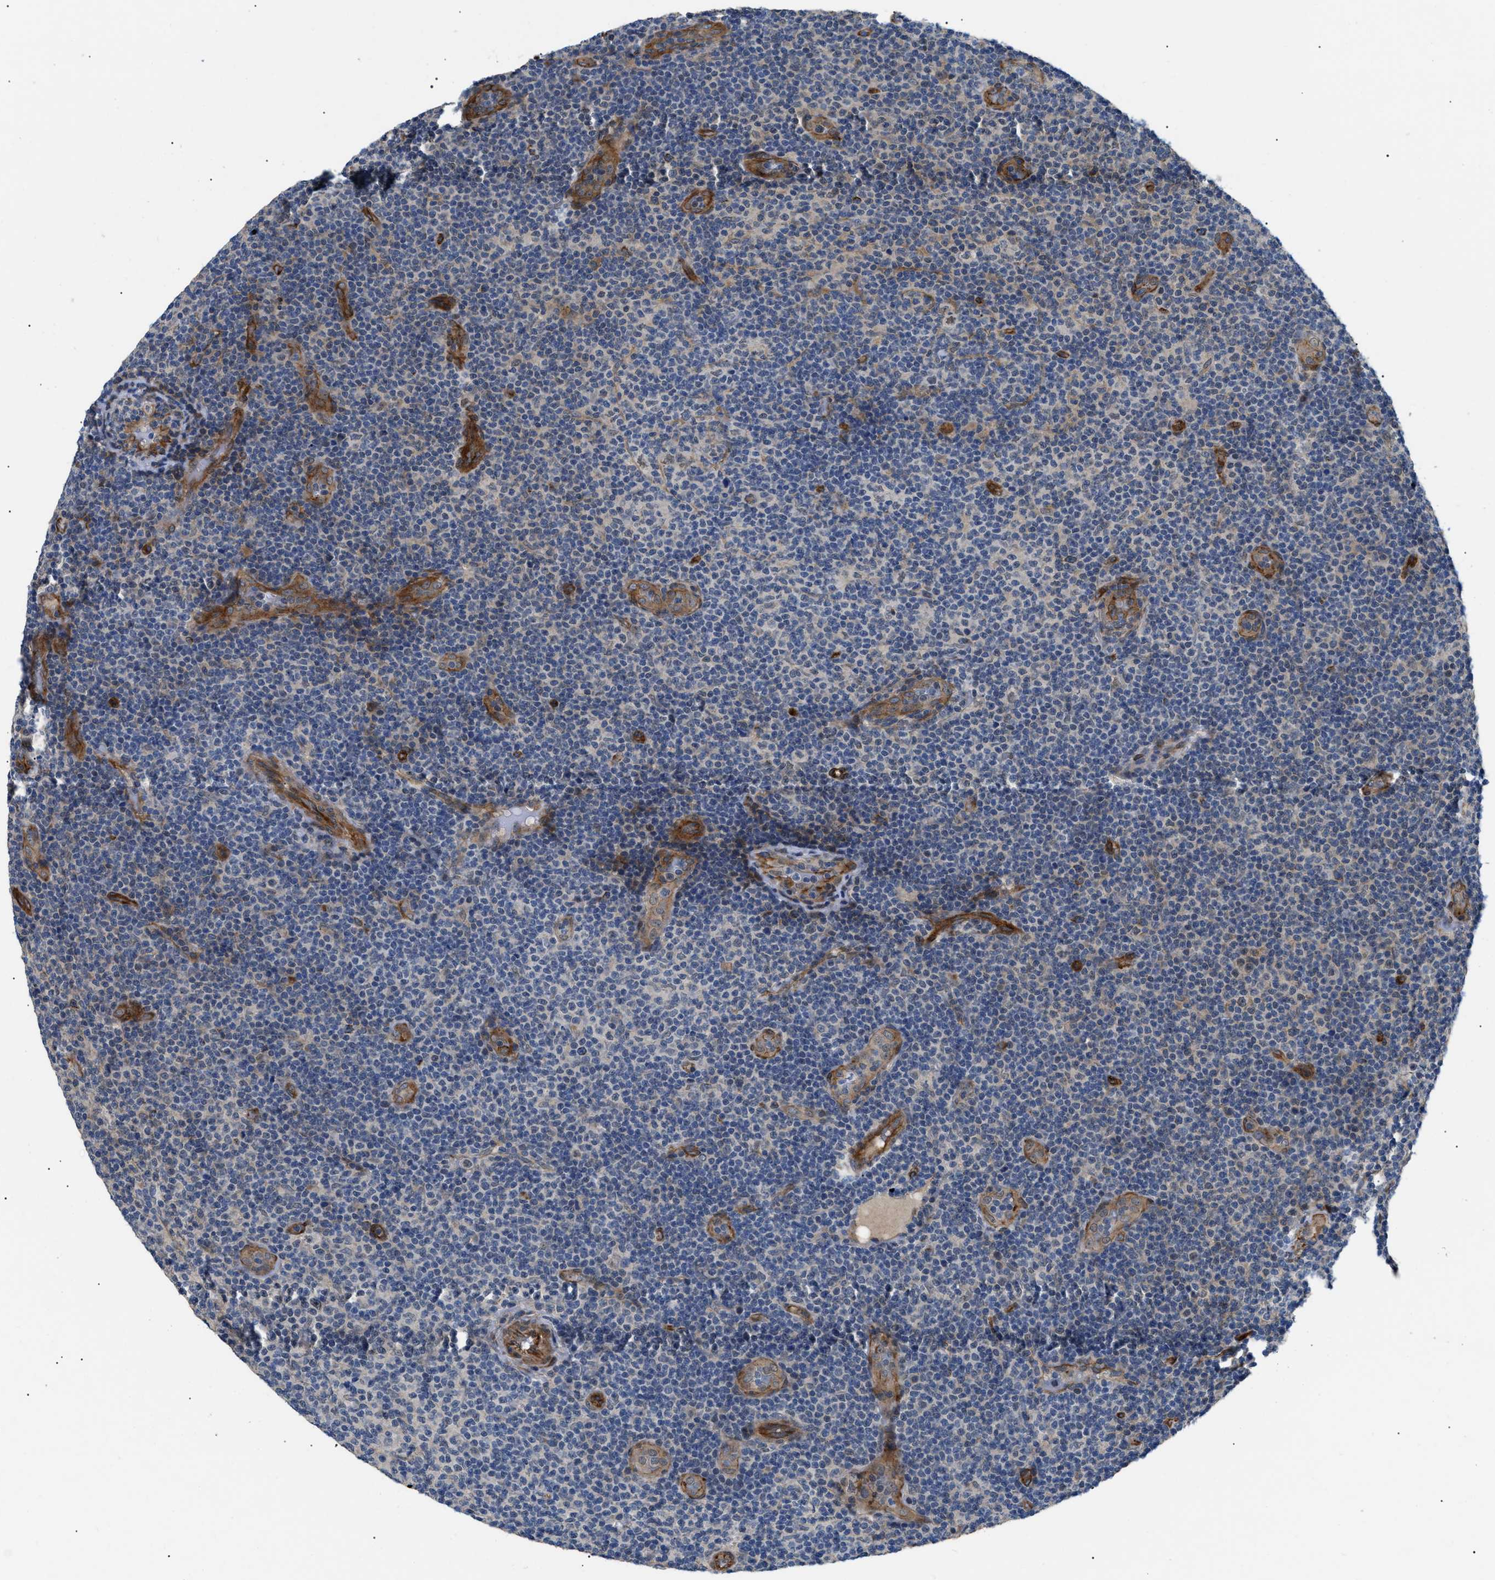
{"staining": {"intensity": "weak", "quantity": "25%-75%", "location": "cytoplasmic/membranous"}, "tissue": "lymphoma", "cell_type": "Tumor cells", "image_type": "cancer", "snomed": [{"axis": "morphology", "description": "Malignant lymphoma, non-Hodgkin's type, Low grade"}, {"axis": "topography", "description": "Lymph node"}], "caption": "Immunohistochemistry (IHC) (DAB (3,3'-diaminobenzidine)) staining of malignant lymphoma, non-Hodgkin's type (low-grade) shows weak cytoplasmic/membranous protein staining in about 25%-75% of tumor cells.", "gene": "CRCP", "patient": {"sex": "male", "age": 83}}